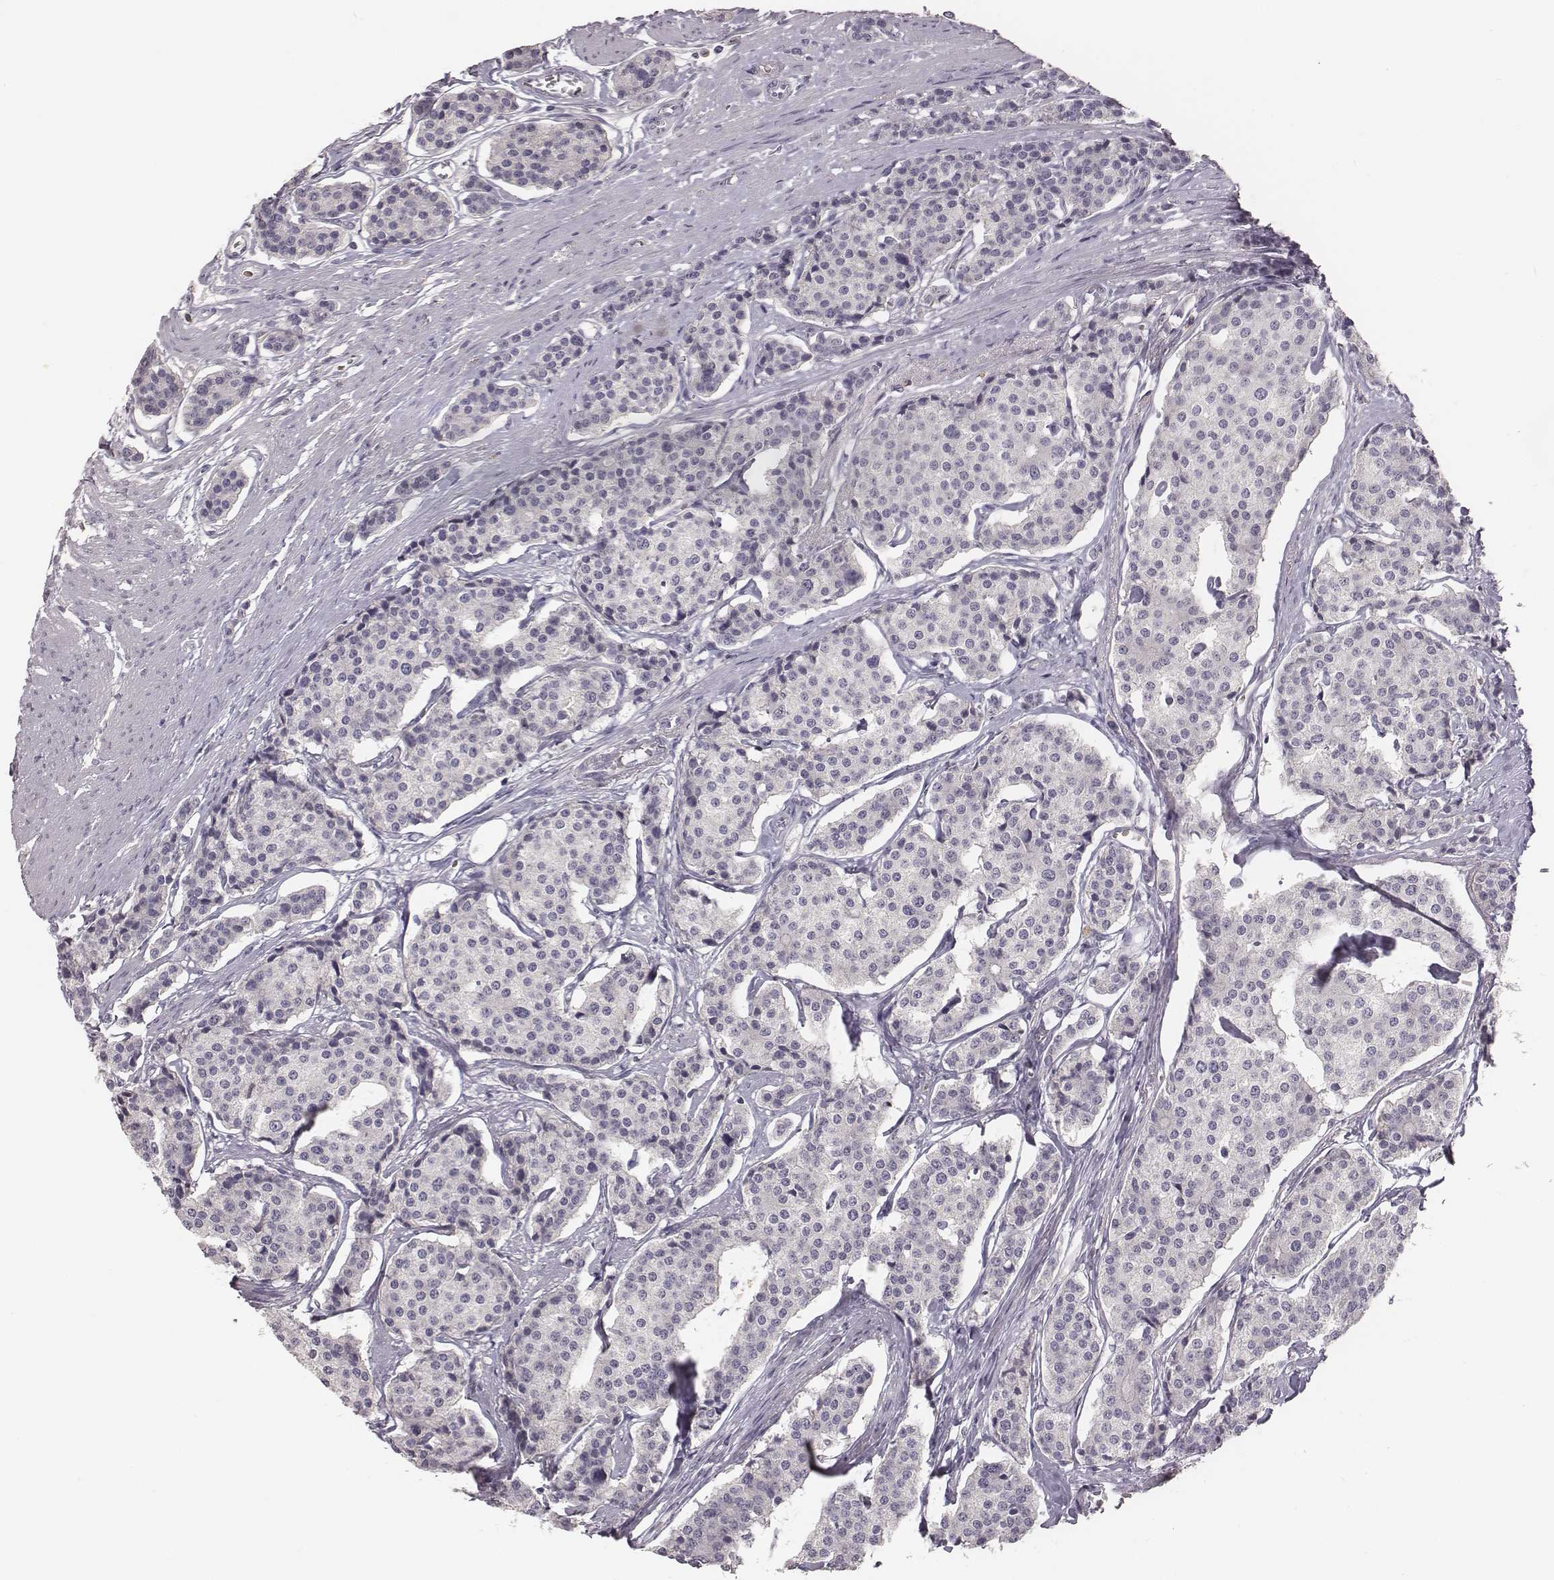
{"staining": {"intensity": "negative", "quantity": "none", "location": "none"}, "tissue": "carcinoid", "cell_type": "Tumor cells", "image_type": "cancer", "snomed": [{"axis": "morphology", "description": "Carcinoid, malignant, NOS"}, {"axis": "topography", "description": "Small intestine"}], "caption": "Tumor cells show no significant staining in carcinoid.", "gene": "NIFK", "patient": {"sex": "female", "age": 65}}